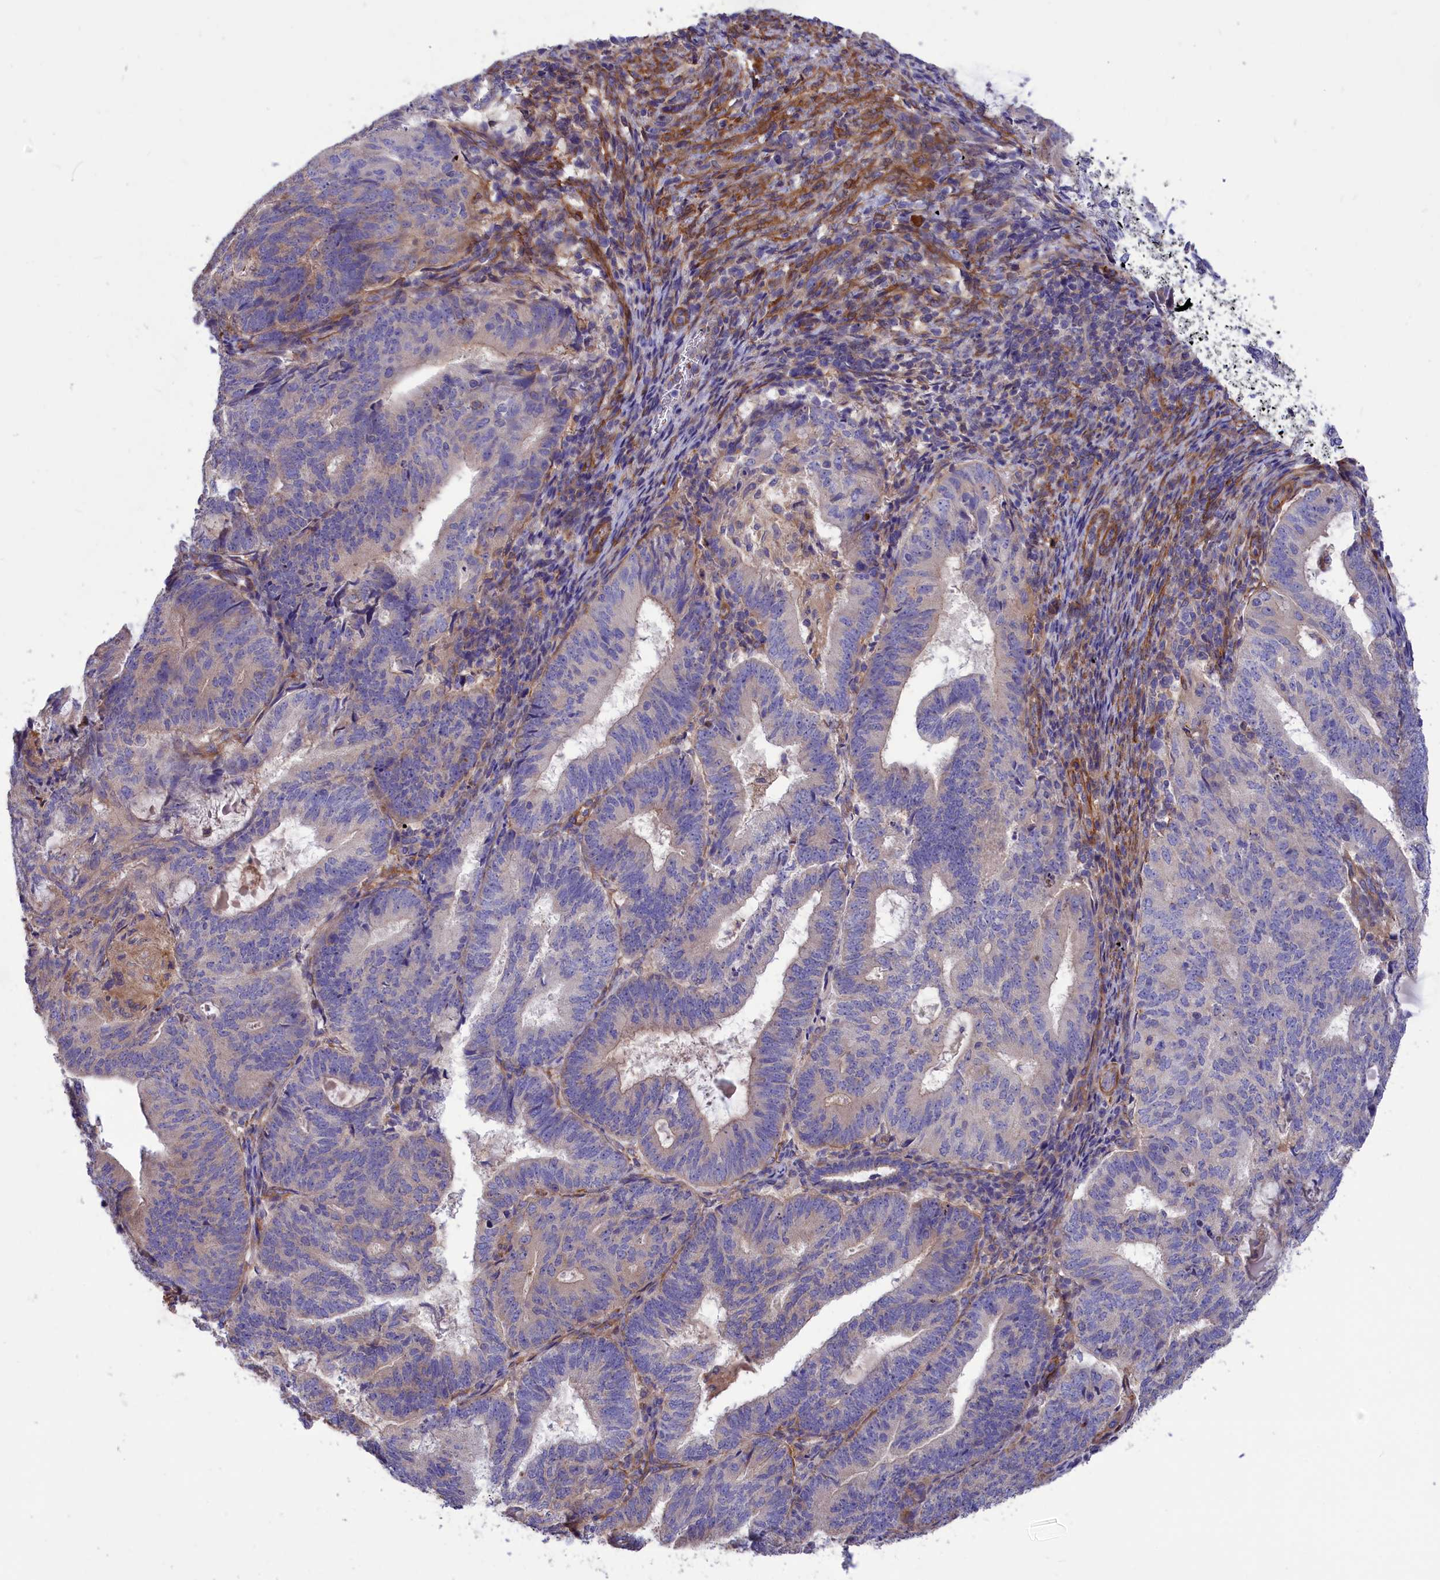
{"staining": {"intensity": "weak", "quantity": "<25%", "location": "cytoplasmic/membranous"}, "tissue": "endometrial cancer", "cell_type": "Tumor cells", "image_type": "cancer", "snomed": [{"axis": "morphology", "description": "Adenocarcinoma, NOS"}, {"axis": "topography", "description": "Endometrium"}], "caption": "This is an immunohistochemistry micrograph of human adenocarcinoma (endometrial). There is no expression in tumor cells.", "gene": "AMDHD2", "patient": {"sex": "female", "age": 70}}